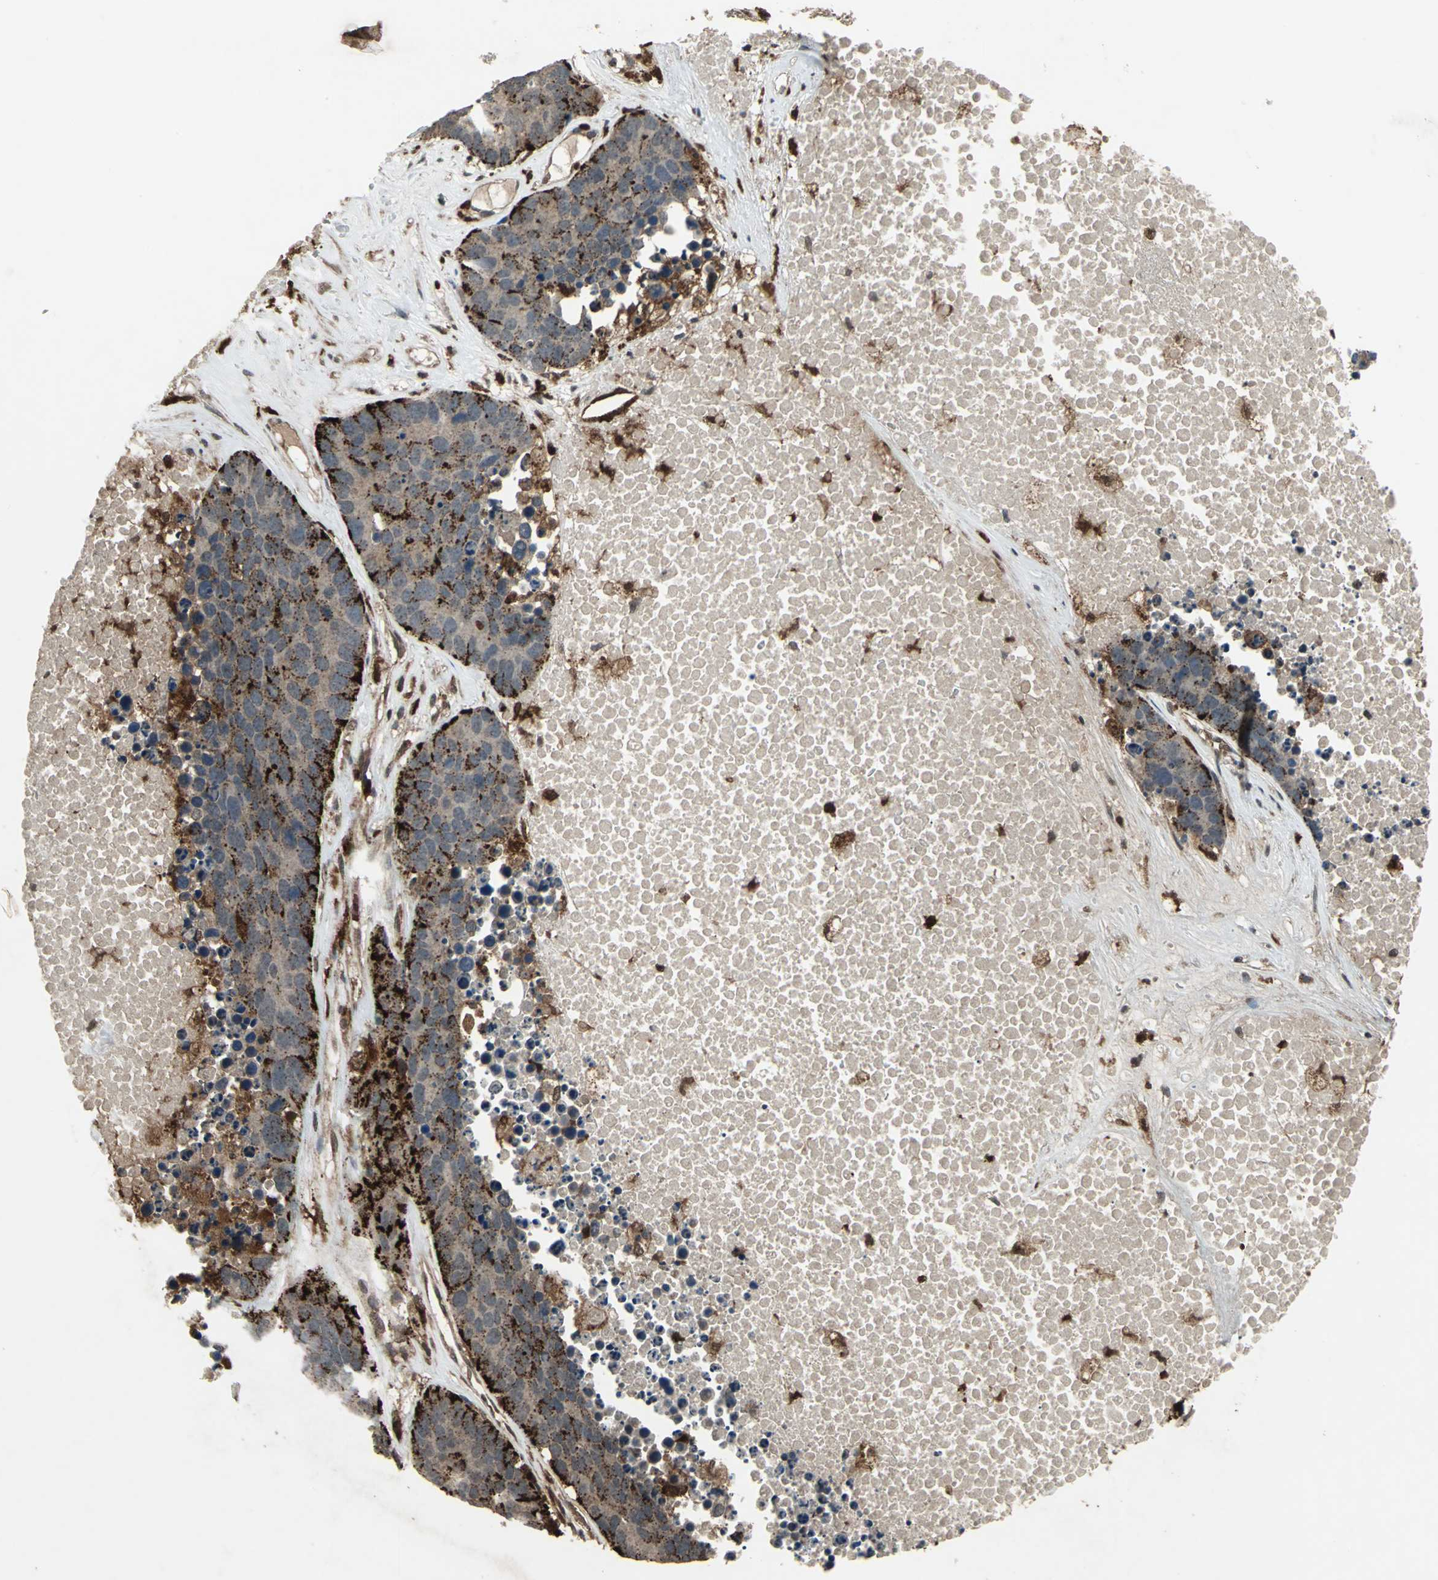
{"staining": {"intensity": "strong", "quantity": "25%-75%", "location": "cytoplasmic/membranous"}, "tissue": "carcinoid", "cell_type": "Tumor cells", "image_type": "cancer", "snomed": [{"axis": "morphology", "description": "Carcinoid, malignant, NOS"}, {"axis": "topography", "description": "Lung"}], "caption": "DAB immunohistochemical staining of human carcinoid shows strong cytoplasmic/membranous protein expression in about 25%-75% of tumor cells. The protein is shown in brown color, while the nuclei are stained blue.", "gene": "PYCARD", "patient": {"sex": "male", "age": 60}}